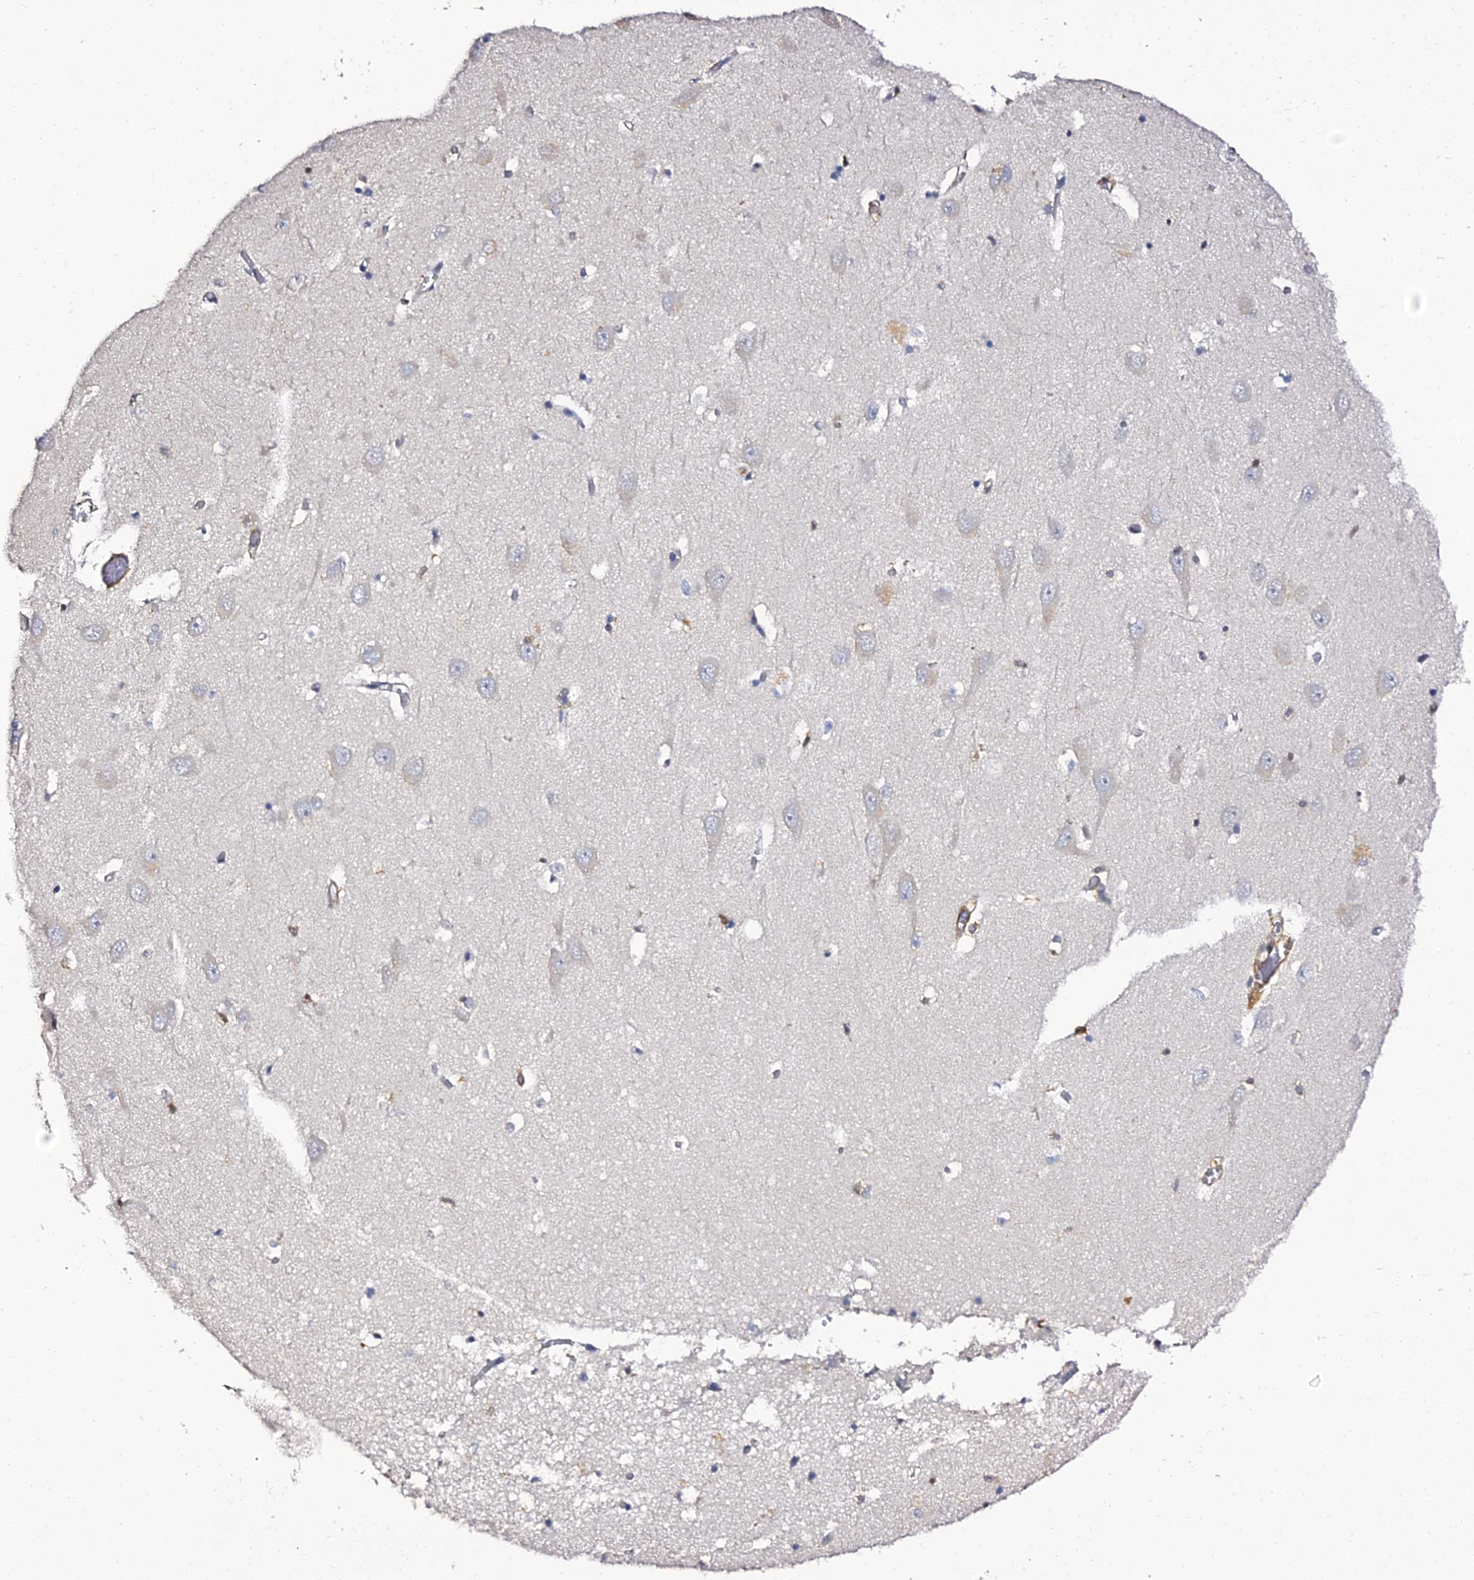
{"staining": {"intensity": "negative", "quantity": "none", "location": "none"}, "tissue": "hippocampus", "cell_type": "Glial cells", "image_type": "normal", "snomed": [{"axis": "morphology", "description": "Normal tissue, NOS"}, {"axis": "topography", "description": "Hippocampus"}], "caption": "An immunohistochemistry (IHC) image of benign hippocampus is shown. There is no staining in glial cells of hippocampus. The staining is performed using DAB brown chromogen with nuclei counter-stained in using hematoxylin.", "gene": "IL4I1", "patient": {"sex": "male", "age": 70}}